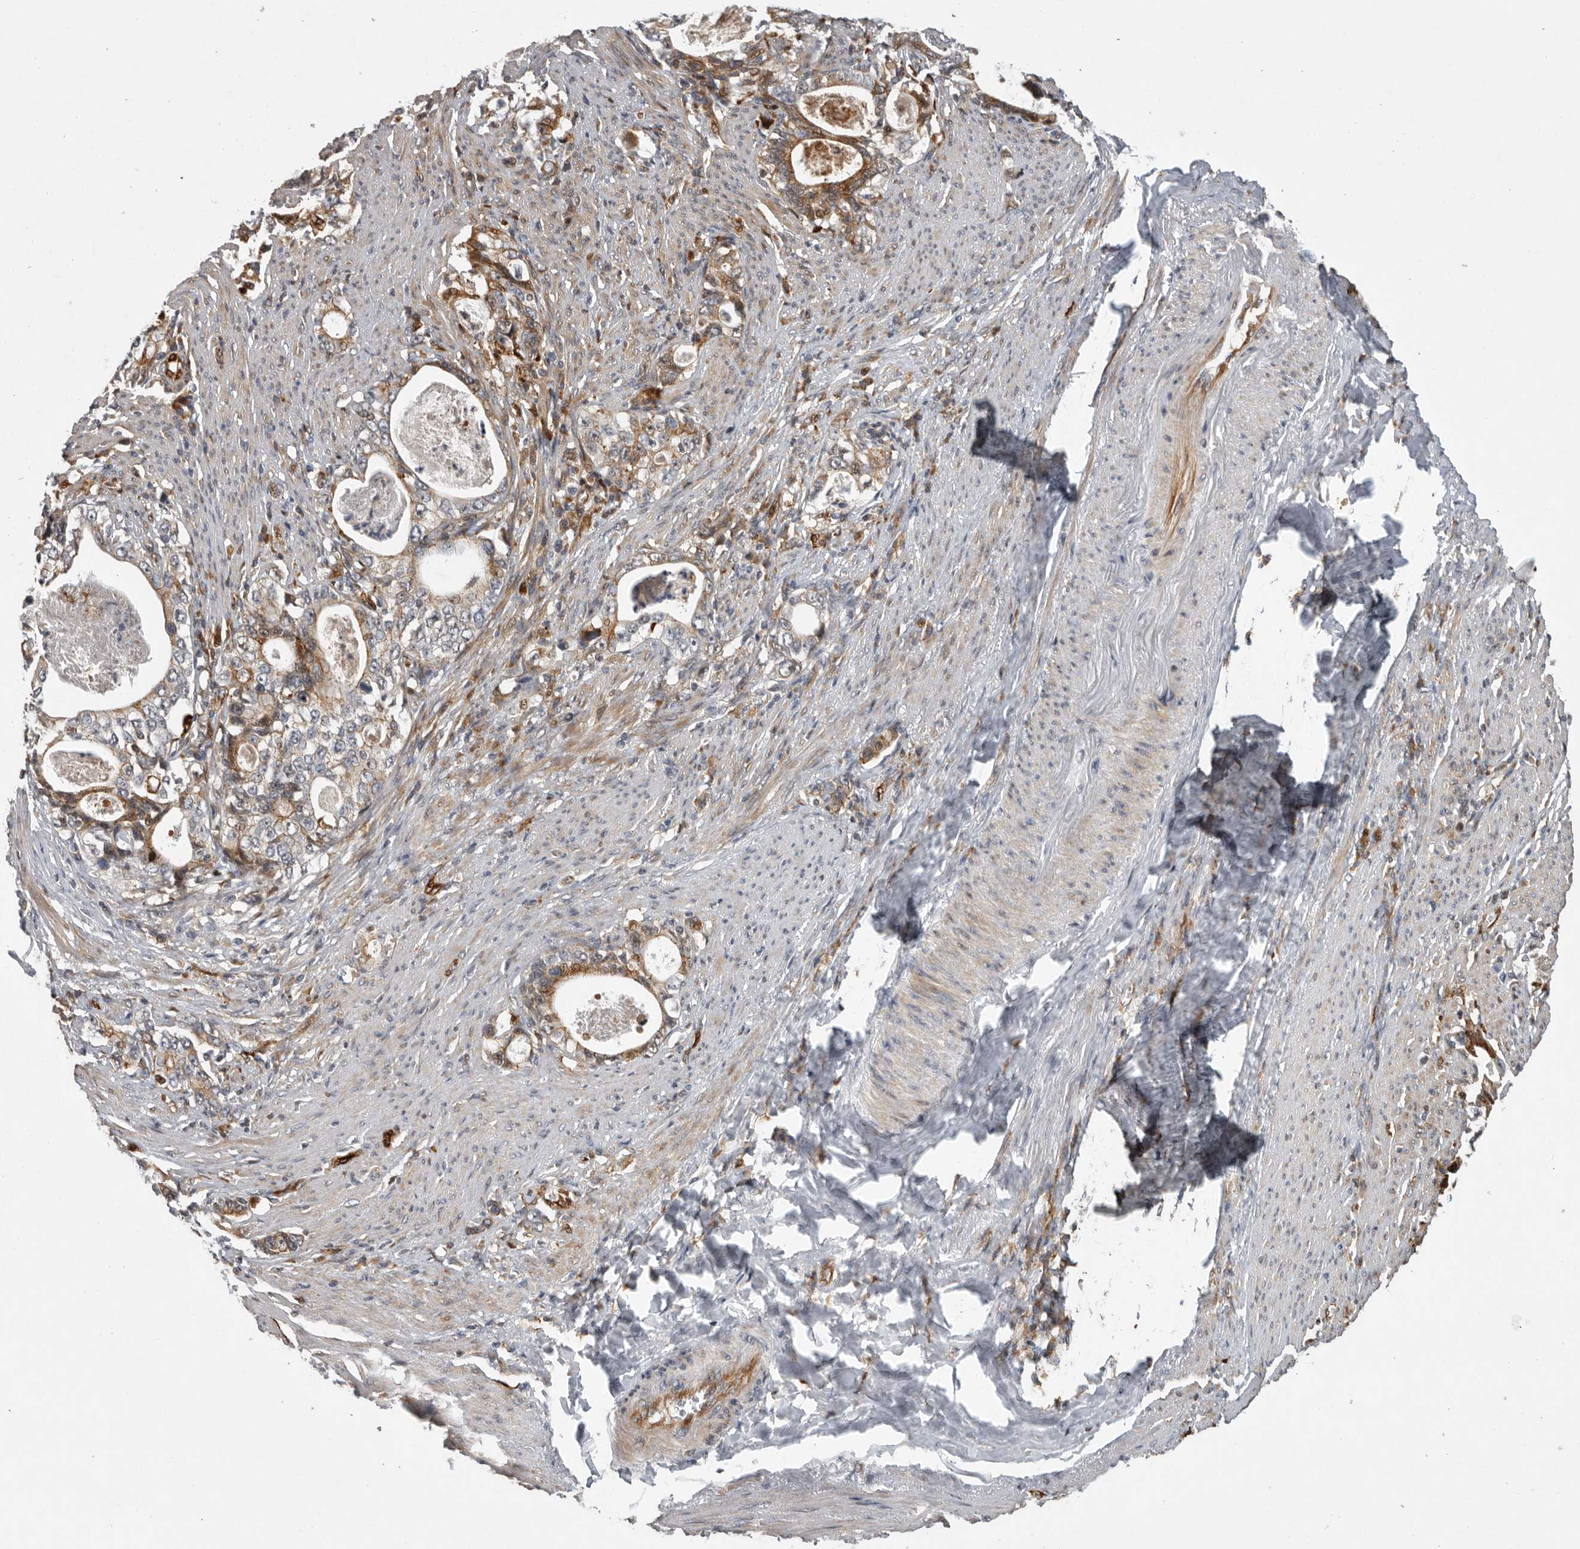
{"staining": {"intensity": "moderate", "quantity": "25%-75%", "location": "cytoplasmic/membranous"}, "tissue": "stomach cancer", "cell_type": "Tumor cells", "image_type": "cancer", "snomed": [{"axis": "morphology", "description": "Adenocarcinoma, NOS"}, {"axis": "topography", "description": "Stomach, lower"}], "caption": "Protein expression analysis of human stomach cancer reveals moderate cytoplasmic/membranous expression in about 25%-75% of tumor cells.", "gene": "MPDZ", "patient": {"sex": "female", "age": 72}}